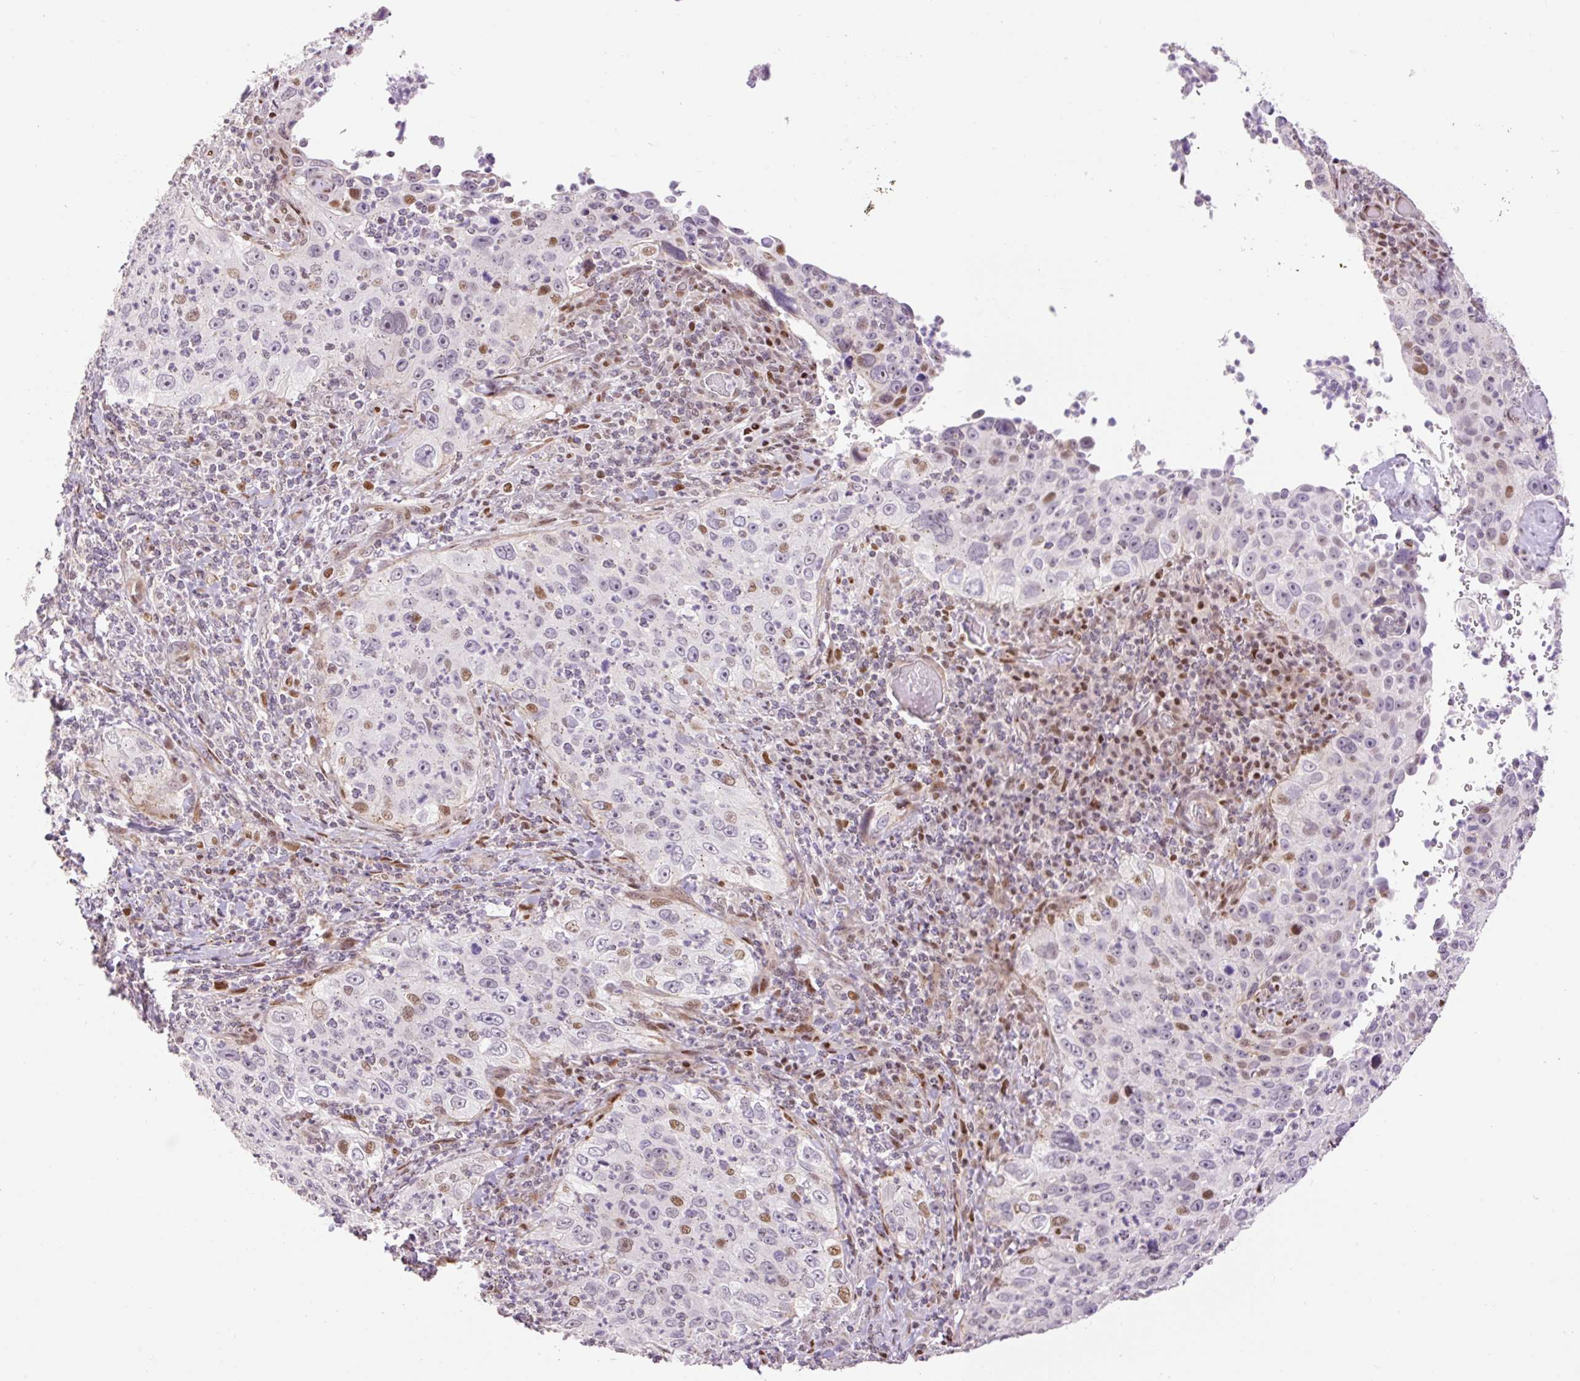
{"staining": {"intensity": "moderate", "quantity": "<25%", "location": "nuclear"}, "tissue": "cervical cancer", "cell_type": "Tumor cells", "image_type": "cancer", "snomed": [{"axis": "morphology", "description": "Squamous cell carcinoma, NOS"}, {"axis": "topography", "description": "Cervix"}], "caption": "Immunohistochemistry (IHC) of human cervical cancer demonstrates low levels of moderate nuclear expression in about <25% of tumor cells.", "gene": "RIPPLY3", "patient": {"sex": "female", "age": 30}}